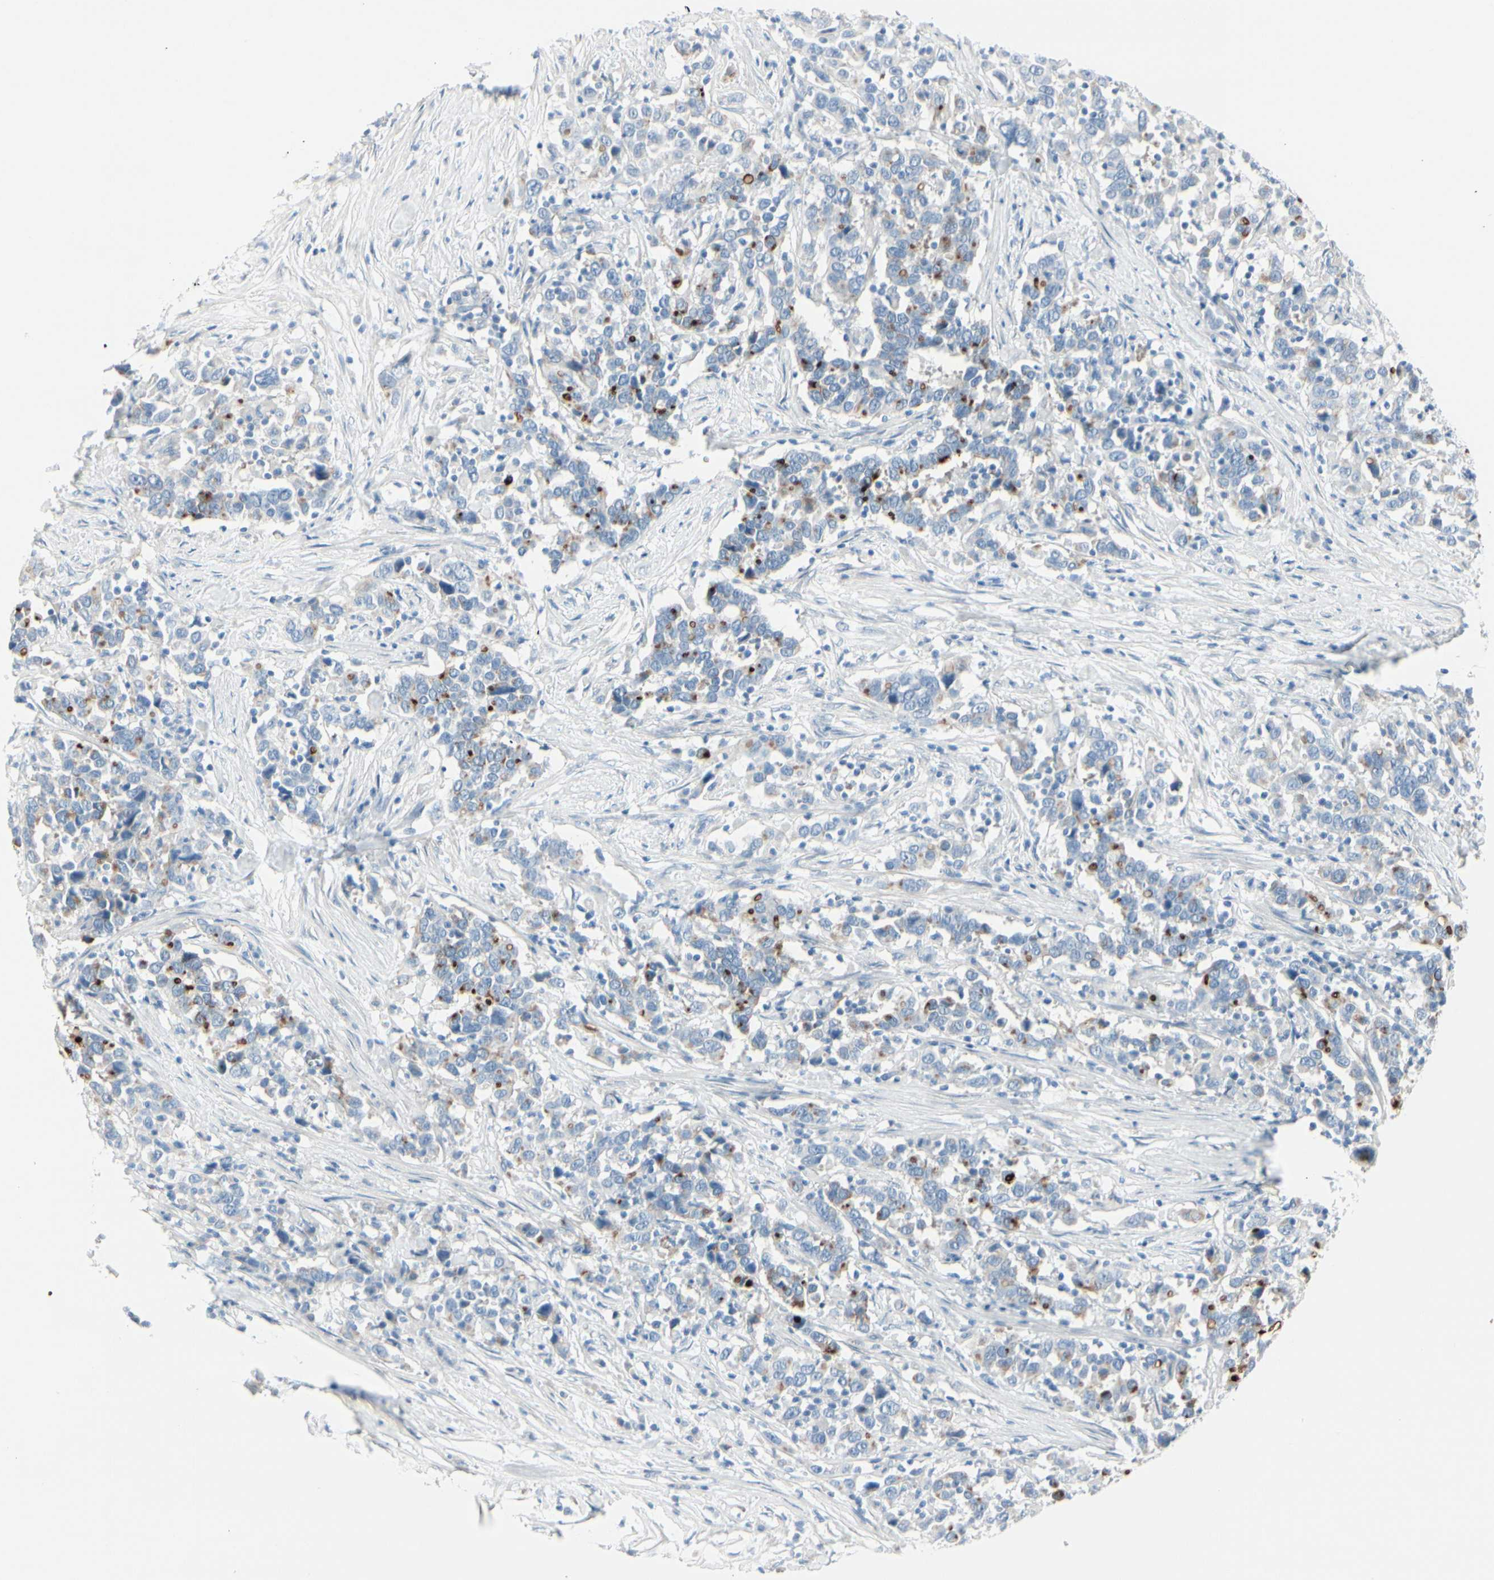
{"staining": {"intensity": "moderate", "quantity": "<25%", "location": "cytoplasmic/membranous"}, "tissue": "urothelial cancer", "cell_type": "Tumor cells", "image_type": "cancer", "snomed": [{"axis": "morphology", "description": "Urothelial carcinoma, High grade"}, {"axis": "topography", "description": "Urinary bladder"}], "caption": "High-magnification brightfield microscopy of urothelial cancer stained with DAB (3,3'-diaminobenzidine) (brown) and counterstained with hematoxylin (blue). tumor cells exhibit moderate cytoplasmic/membranous positivity is identified in about<25% of cells.", "gene": "CDHR5", "patient": {"sex": "male", "age": 61}}